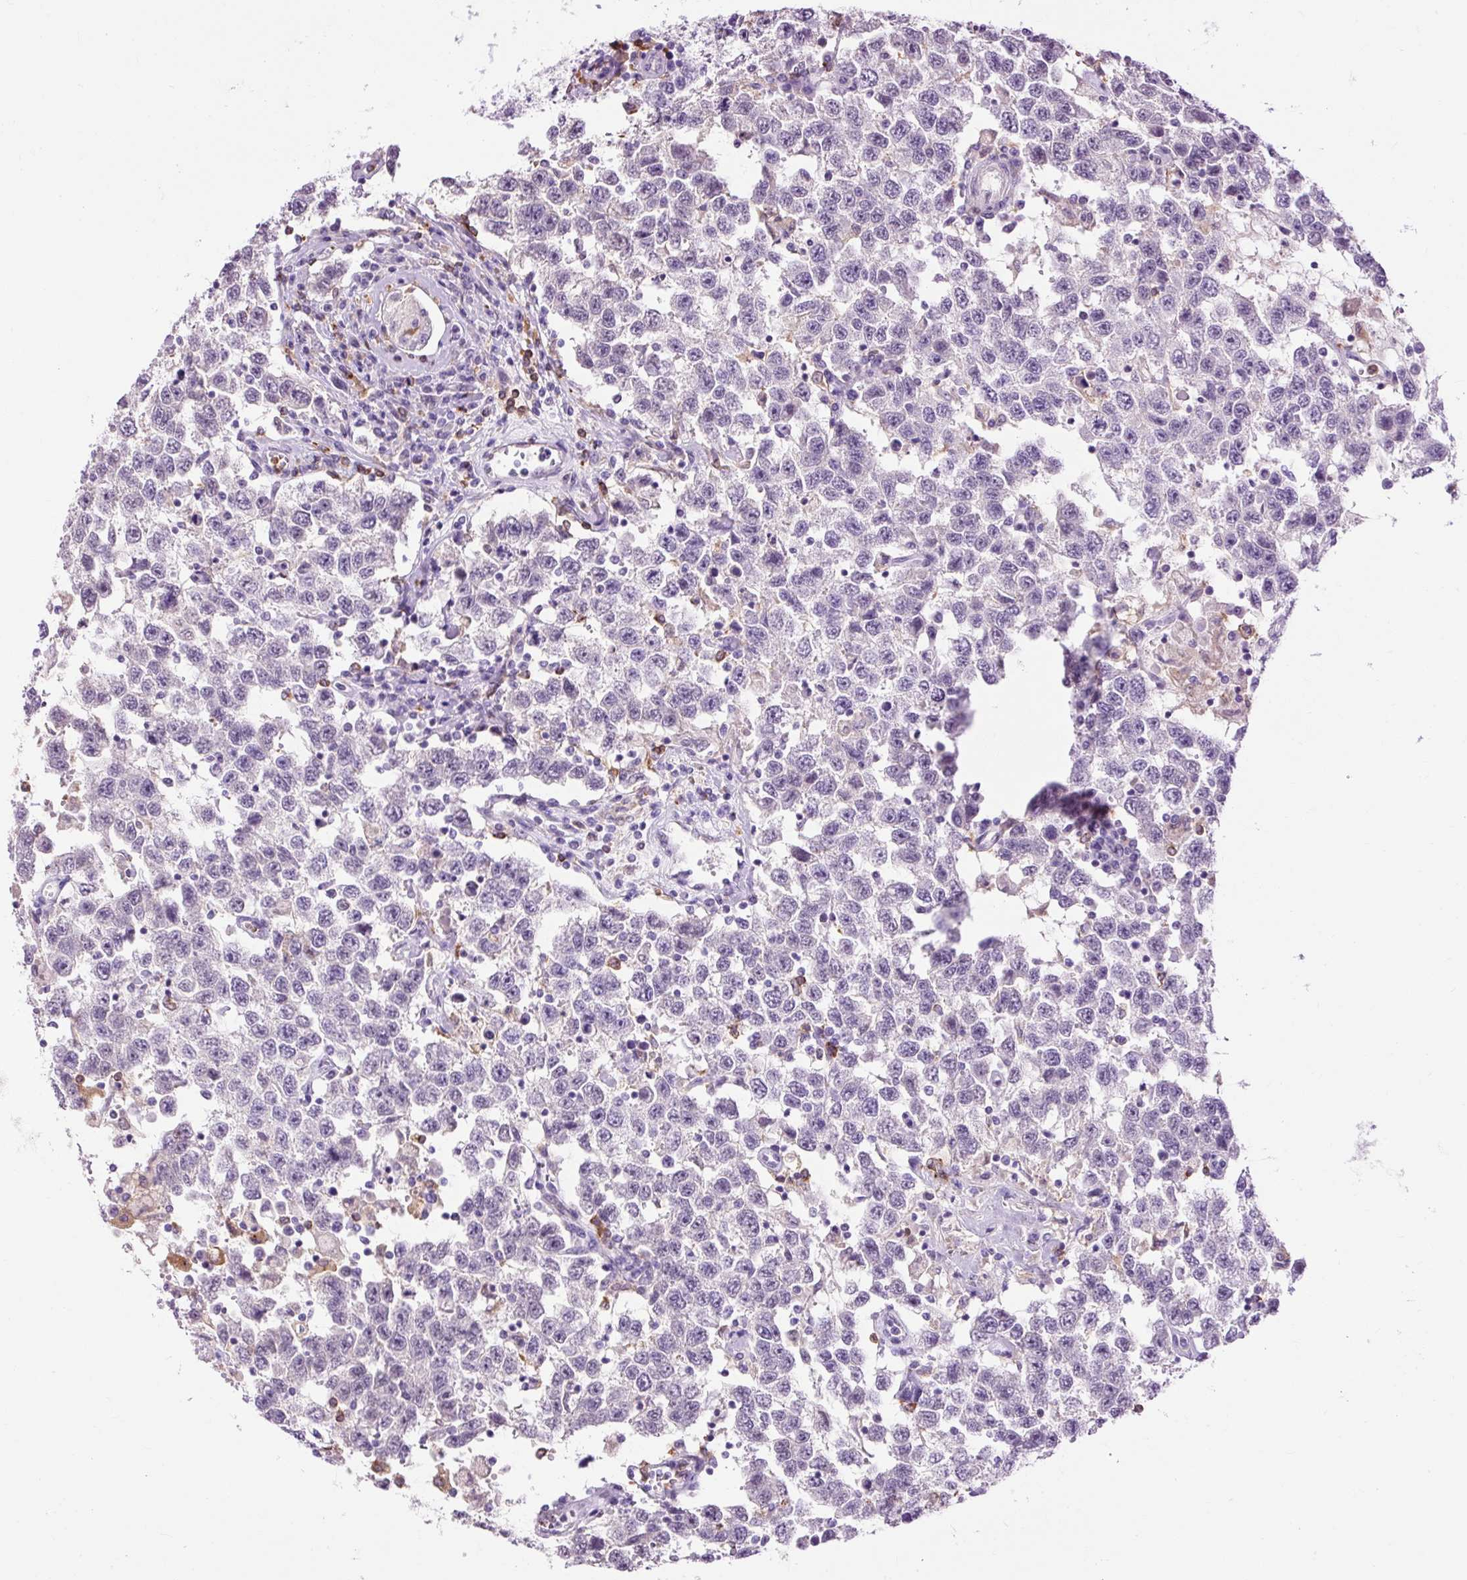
{"staining": {"intensity": "negative", "quantity": "none", "location": "none"}, "tissue": "testis cancer", "cell_type": "Tumor cells", "image_type": "cancer", "snomed": [{"axis": "morphology", "description": "Seminoma, NOS"}, {"axis": "topography", "description": "Testis"}], "caption": "An image of human testis seminoma is negative for staining in tumor cells.", "gene": "LY86", "patient": {"sex": "male", "age": 41}}